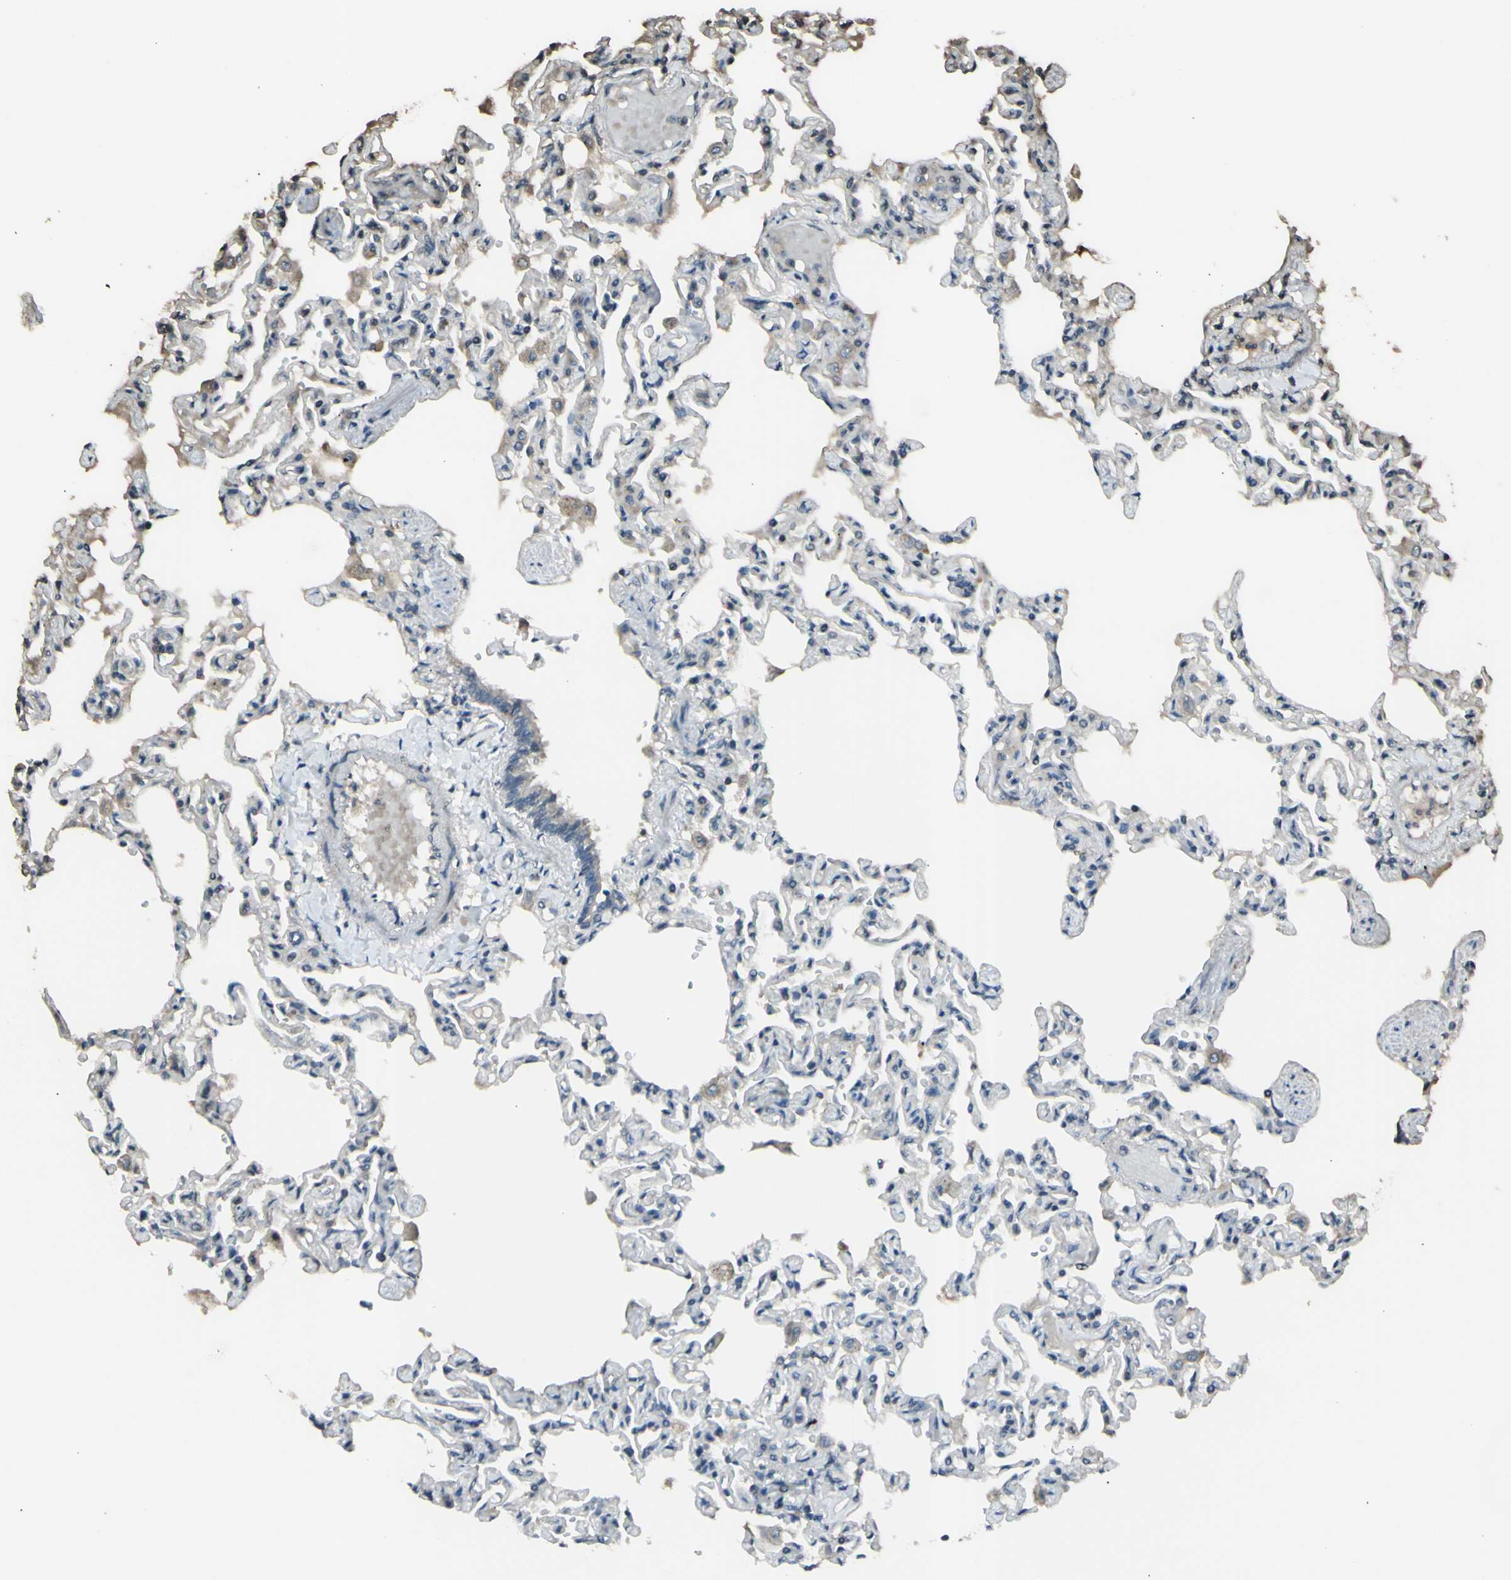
{"staining": {"intensity": "negative", "quantity": "none", "location": "none"}, "tissue": "lung", "cell_type": "Alveolar cells", "image_type": "normal", "snomed": [{"axis": "morphology", "description": "Normal tissue, NOS"}, {"axis": "topography", "description": "Lung"}], "caption": "Lung was stained to show a protein in brown. There is no significant staining in alveolar cells. The staining is performed using DAB brown chromogen with nuclei counter-stained in using hematoxylin.", "gene": "GNAS", "patient": {"sex": "male", "age": 21}}